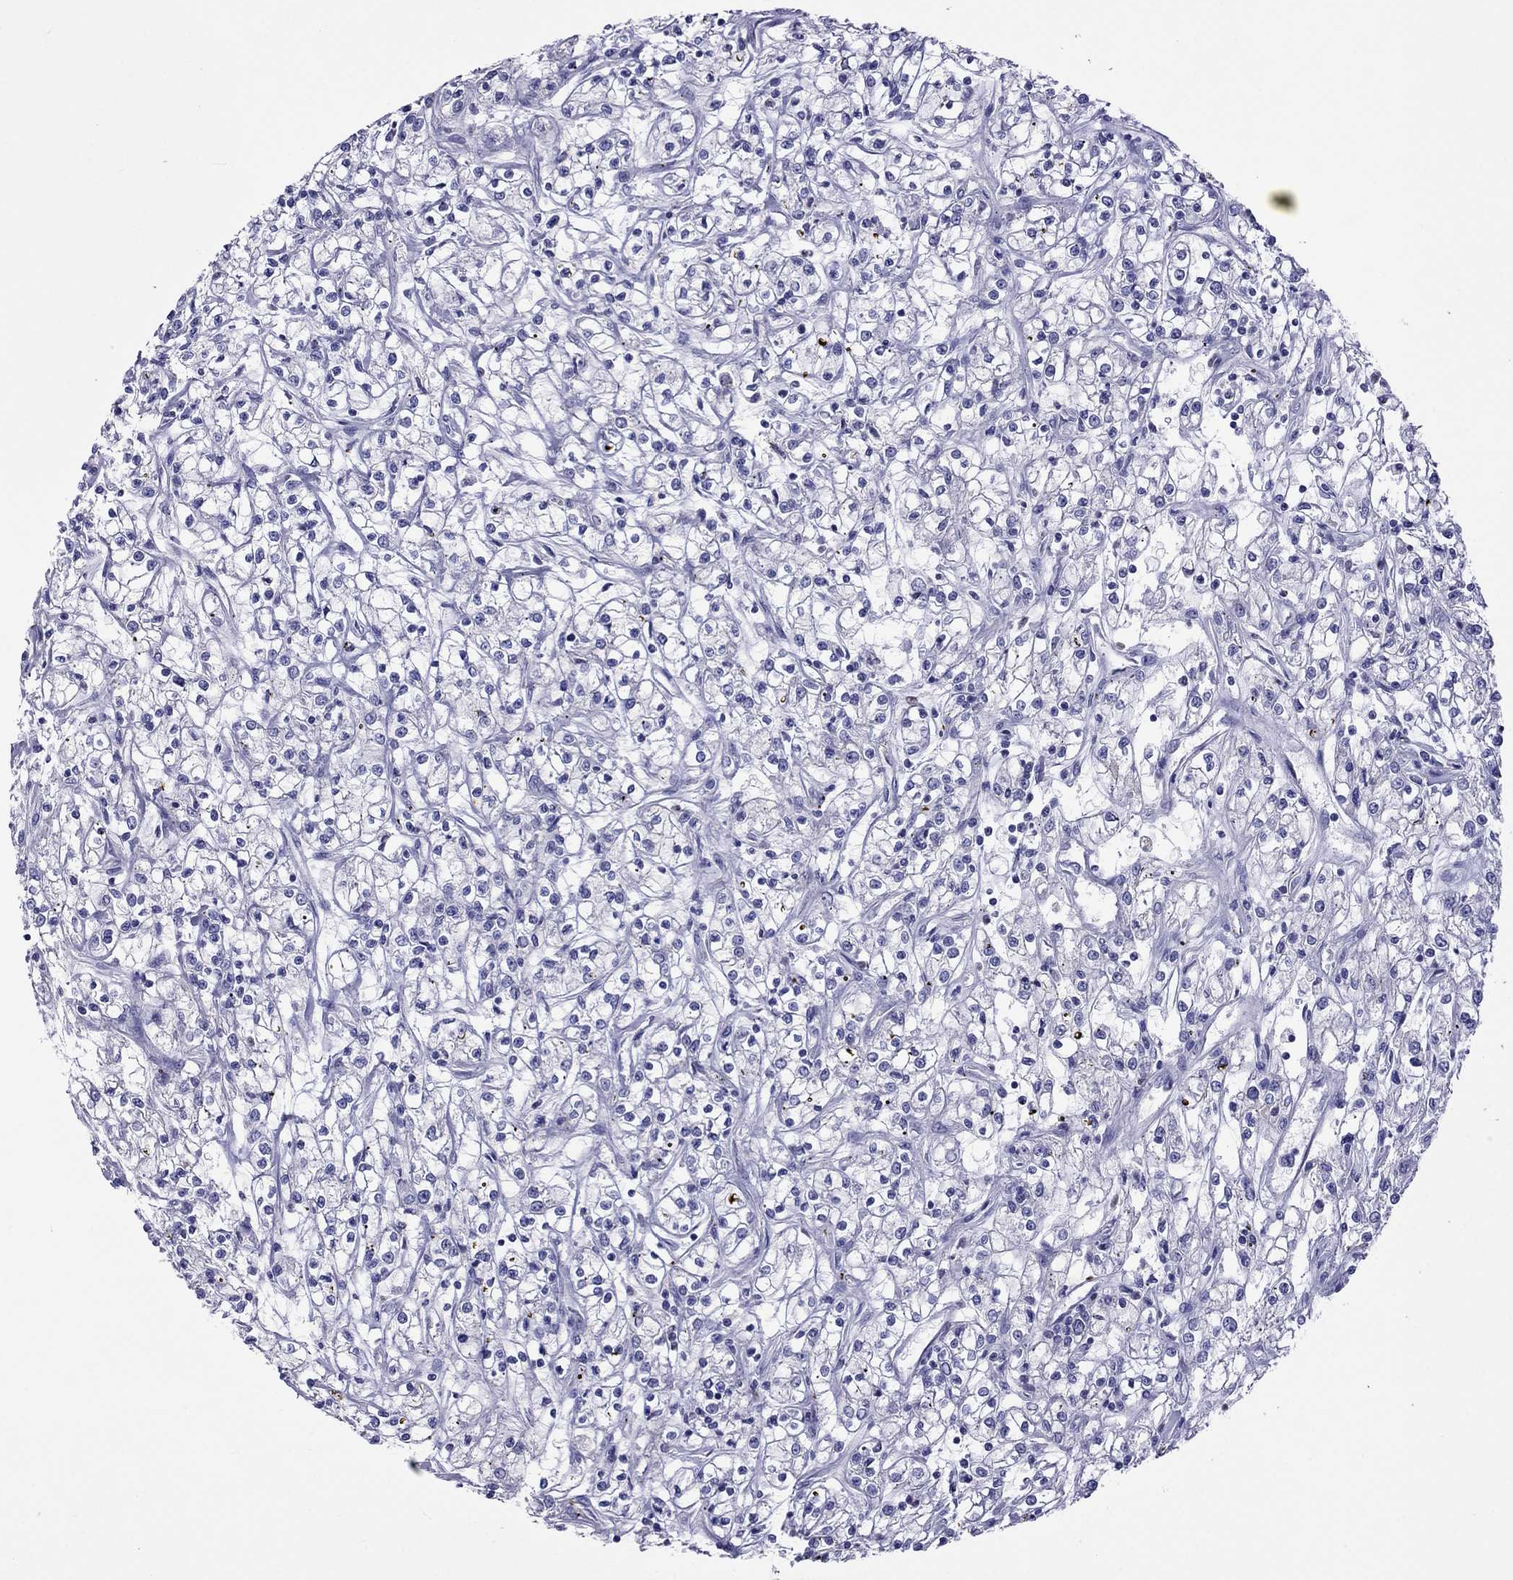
{"staining": {"intensity": "negative", "quantity": "none", "location": "none"}, "tissue": "renal cancer", "cell_type": "Tumor cells", "image_type": "cancer", "snomed": [{"axis": "morphology", "description": "Adenocarcinoma, NOS"}, {"axis": "topography", "description": "Kidney"}], "caption": "Tumor cells show no significant protein positivity in renal adenocarcinoma.", "gene": "MPZ", "patient": {"sex": "female", "age": 59}}